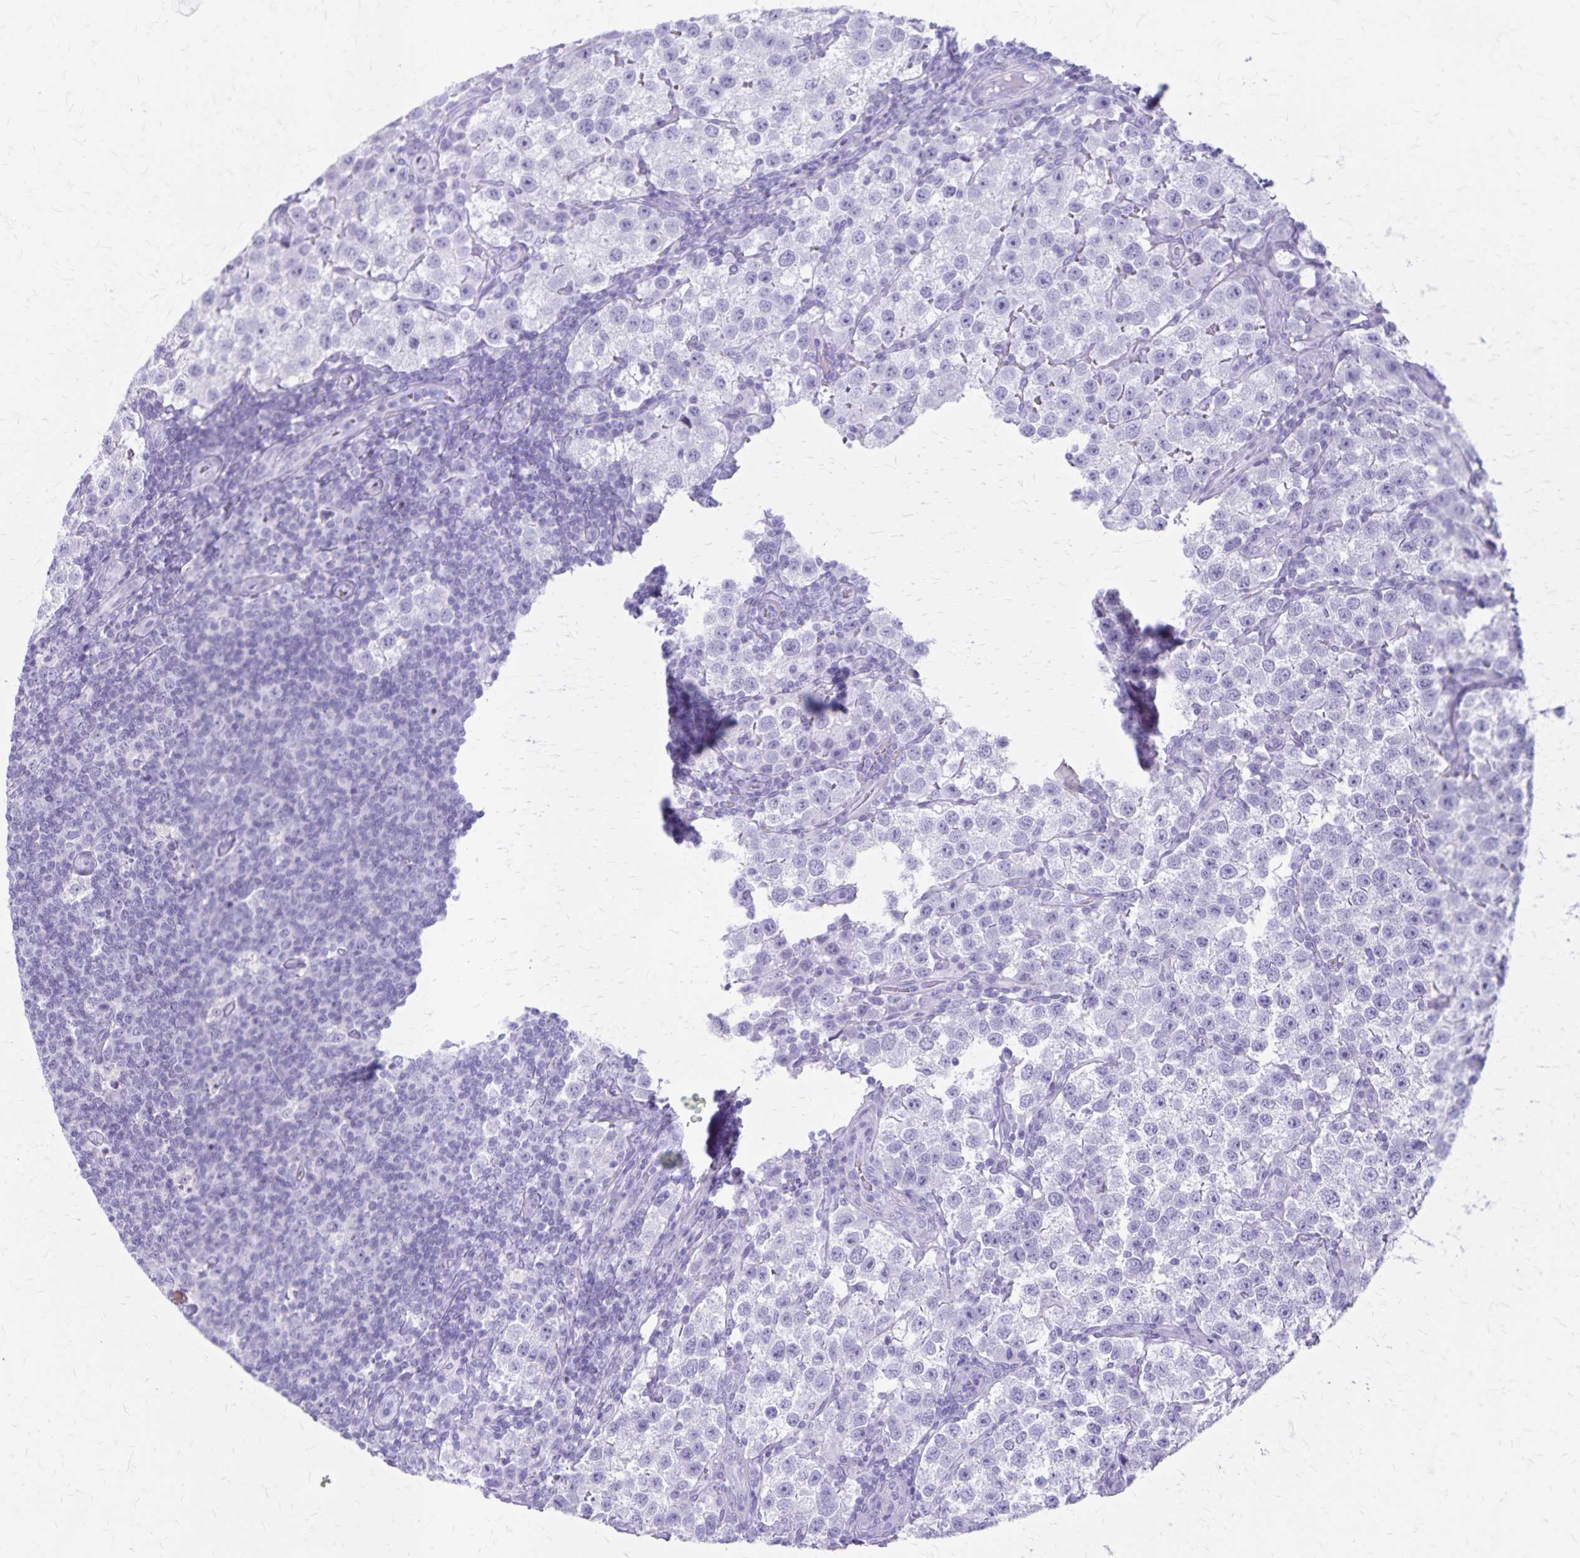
{"staining": {"intensity": "negative", "quantity": "none", "location": "none"}, "tissue": "testis cancer", "cell_type": "Tumor cells", "image_type": "cancer", "snomed": [{"axis": "morphology", "description": "Seminoma, NOS"}, {"axis": "topography", "description": "Testis"}], "caption": "This is an IHC image of testis seminoma. There is no positivity in tumor cells.", "gene": "GPBAR1", "patient": {"sex": "male", "age": 37}}